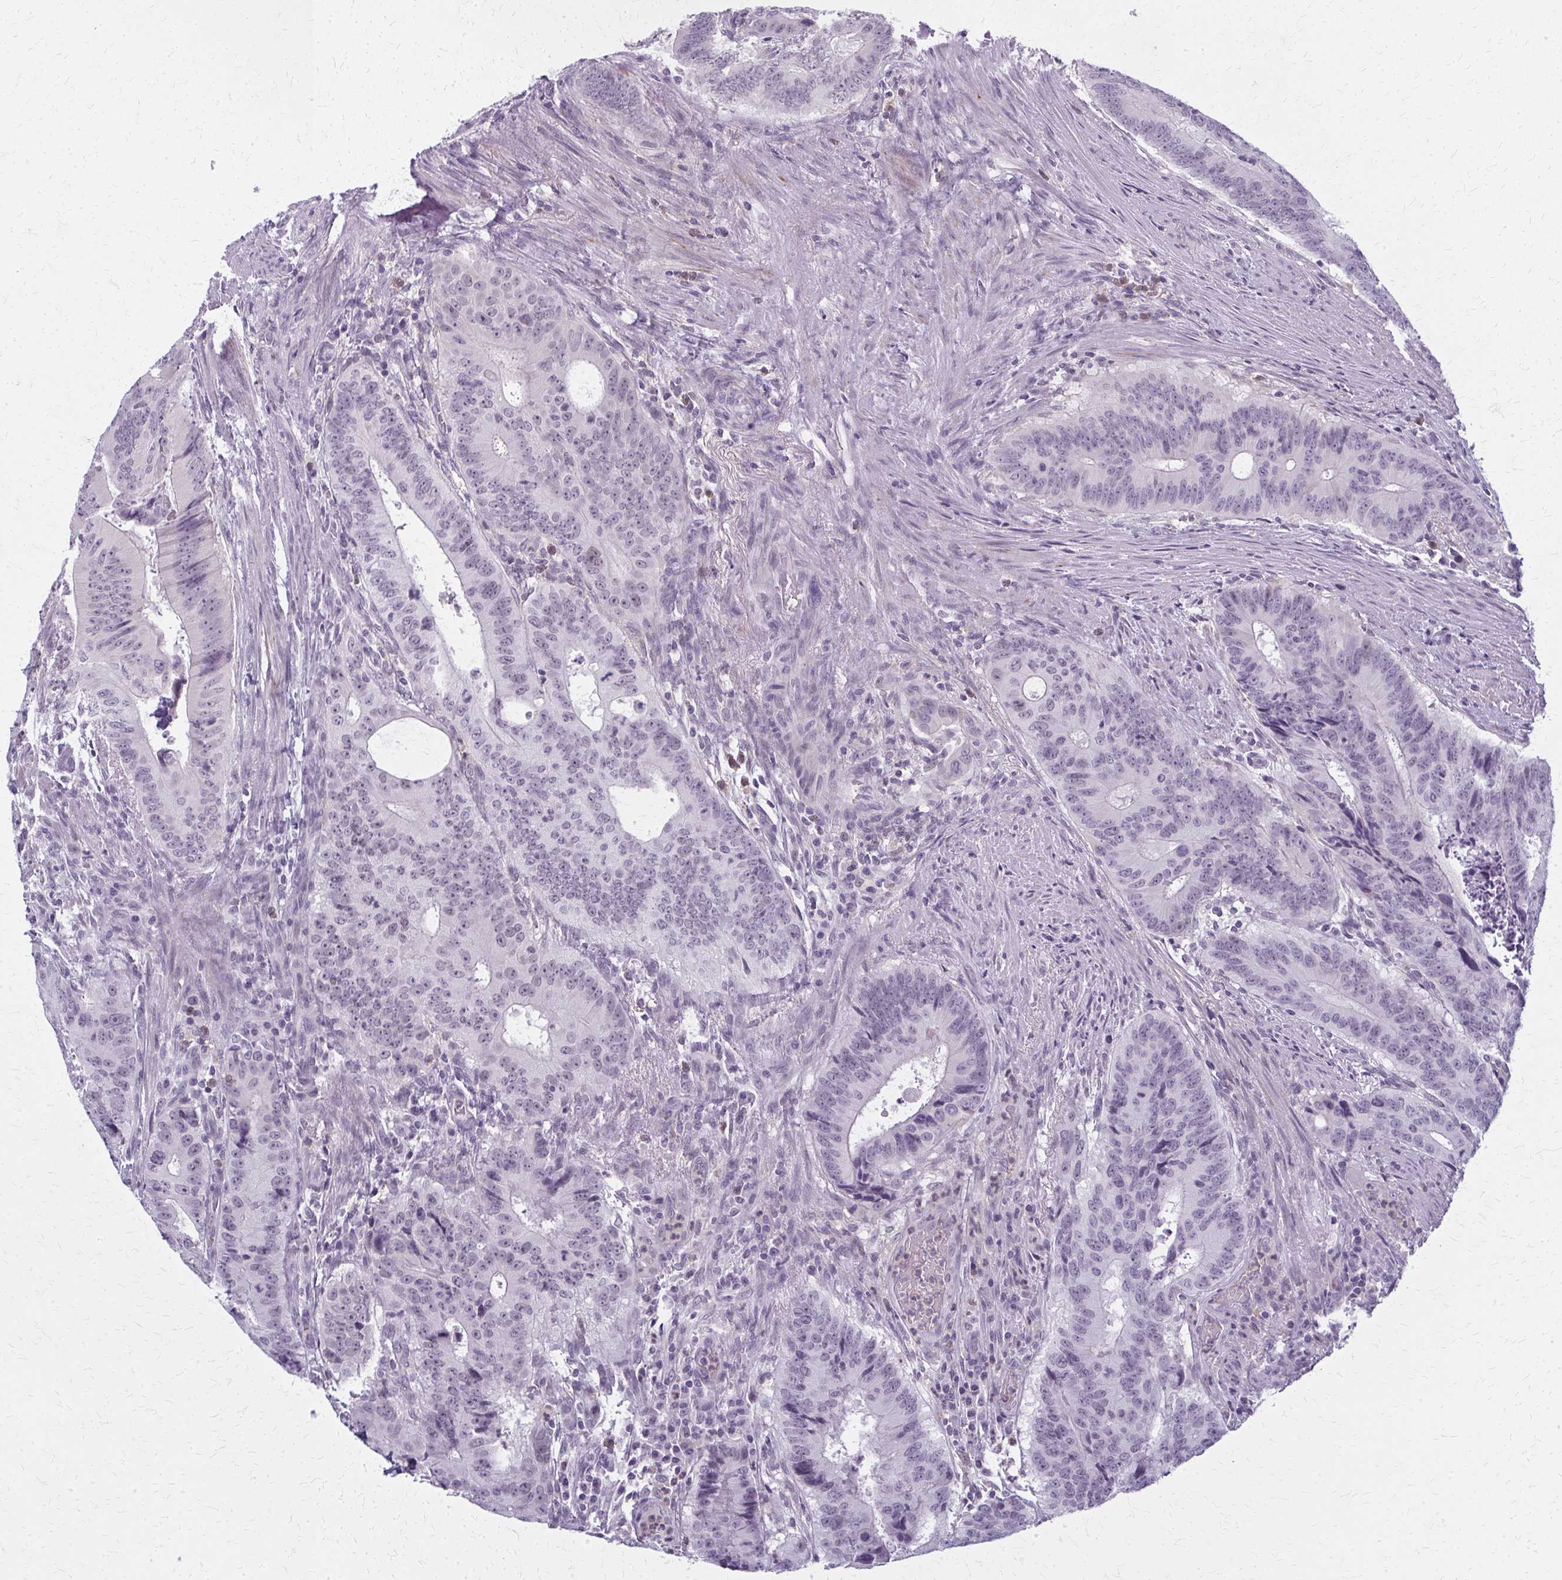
{"staining": {"intensity": "negative", "quantity": "none", "location": "none"}, "tissue": "colorectal cancer", "cell_type": "Tumor cells", "image_type": "cancer", "snomed": [{"axis": "morphology", "description": "Adenocarcinoma, NOS"}, {"axis": "topography", "description": "Colon"}], "caption": "Tumor cells show no significant staining in colorectal adenocarcinoma. The staining is performed using DAB (3,3'-diaminobenzidine) brown chromogen with nuclei counter-stained in using hematoxylin.", "gene": "CASQ2", "patient": {"sex": "male", "age": 62}}